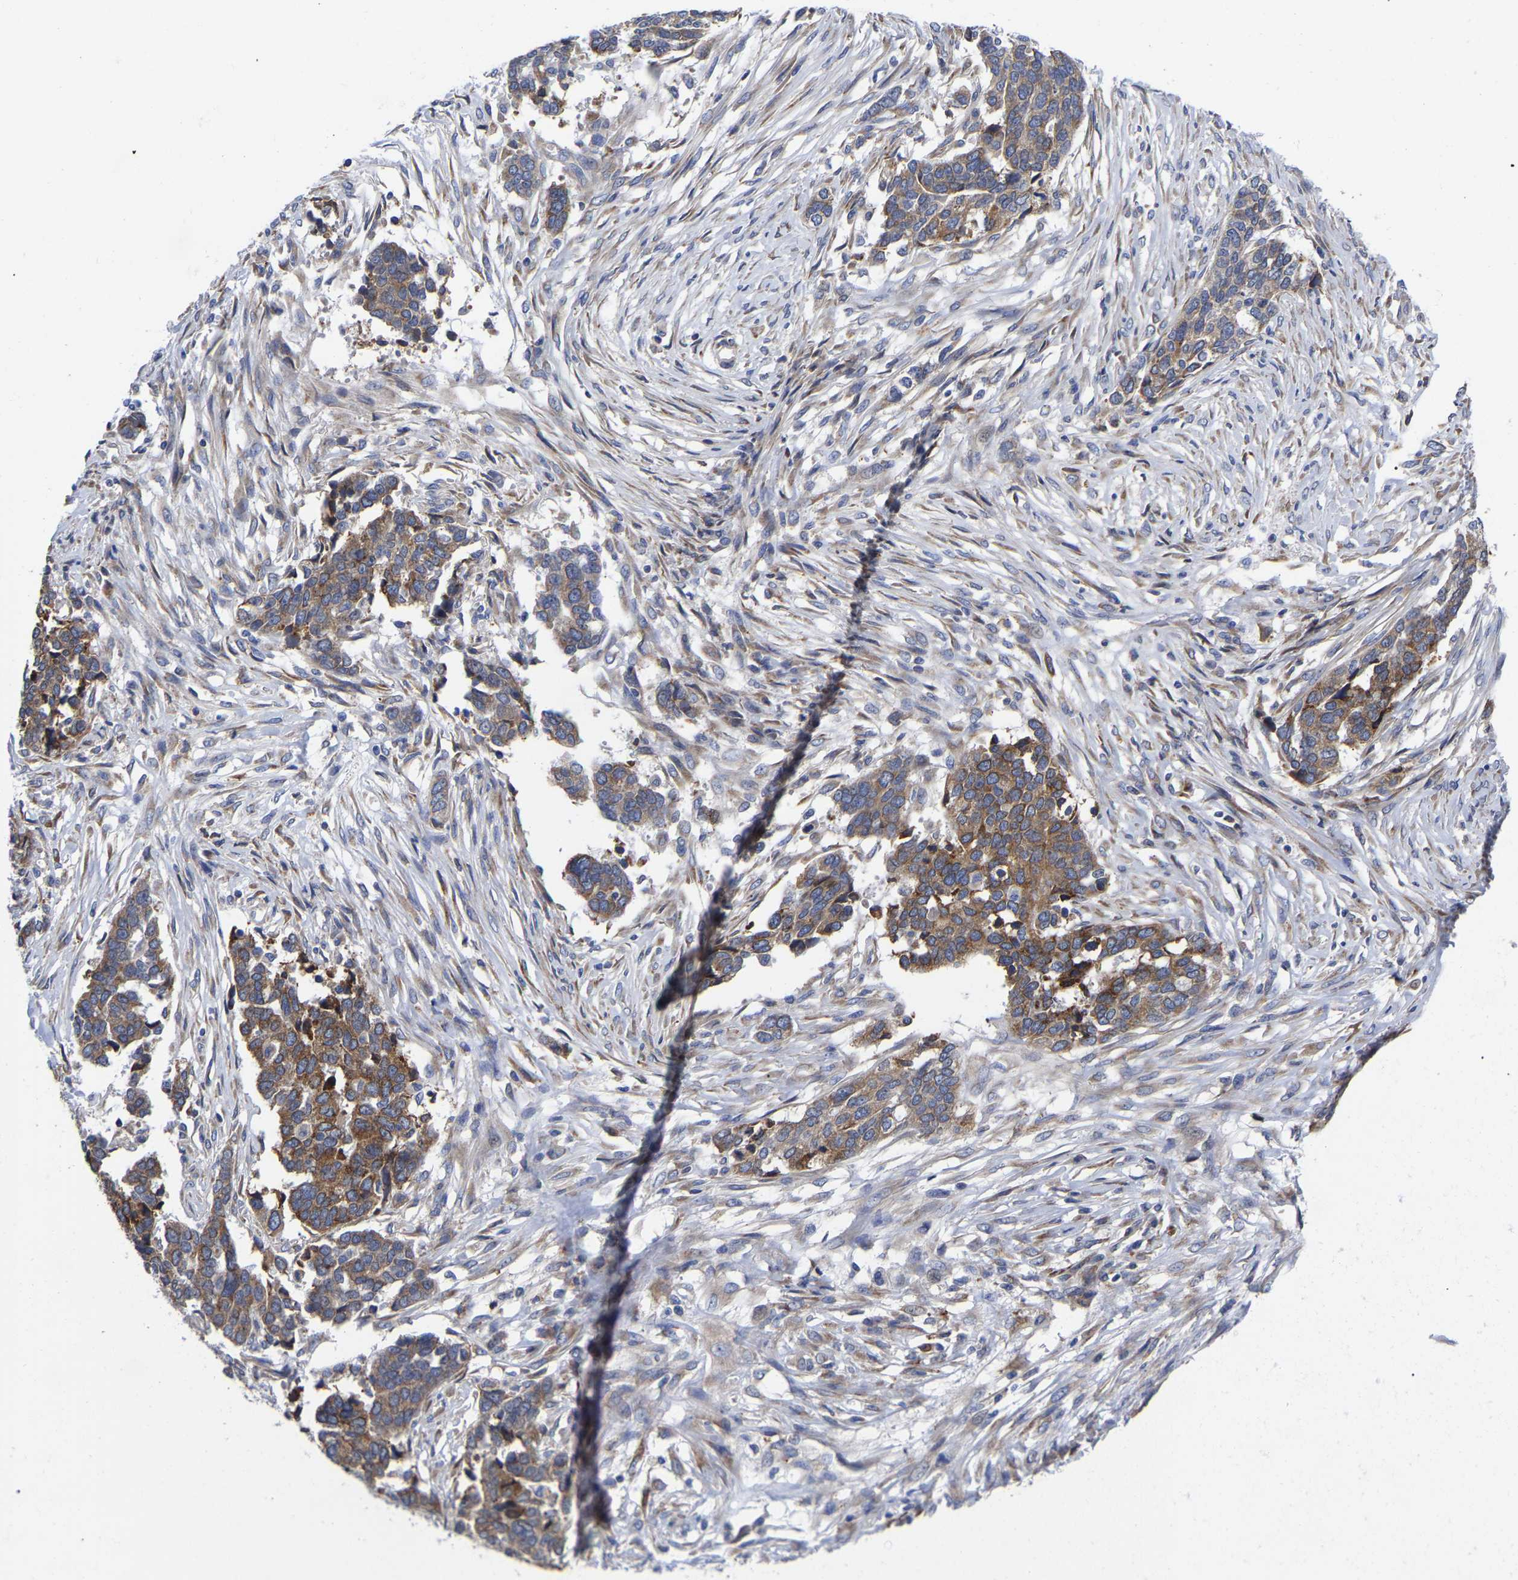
{"staining": {"intensity": "moderate", "quantity": ">75%", "location": "cytoplasmic/membranous"}, "tissue": "ovarian cancer", "cell_type": "Tumor cells", "image_type": "cancer", "snomed": [{"axis": "morphology", "description": "Cystadenocarcinoma, serous, NOS"}, {"axis": "topography", "description": "Ovary"}], "caption": "Immunohistochemistry (IHC) staining of ovarian cancer (serous cystadenocarcinoma), which shows medium levels of moderate cytoplasmic/membranous expression in approximately >75% of tumor cells indicating moderate cytoplasmic/membranous protein expression. The staining was performed using DAB (brown) for protein detection and nuclei were counterstained in hematoxylin (blue).", "gene": "CFAP298", "patient": {"sex": "female", "age": 44}}